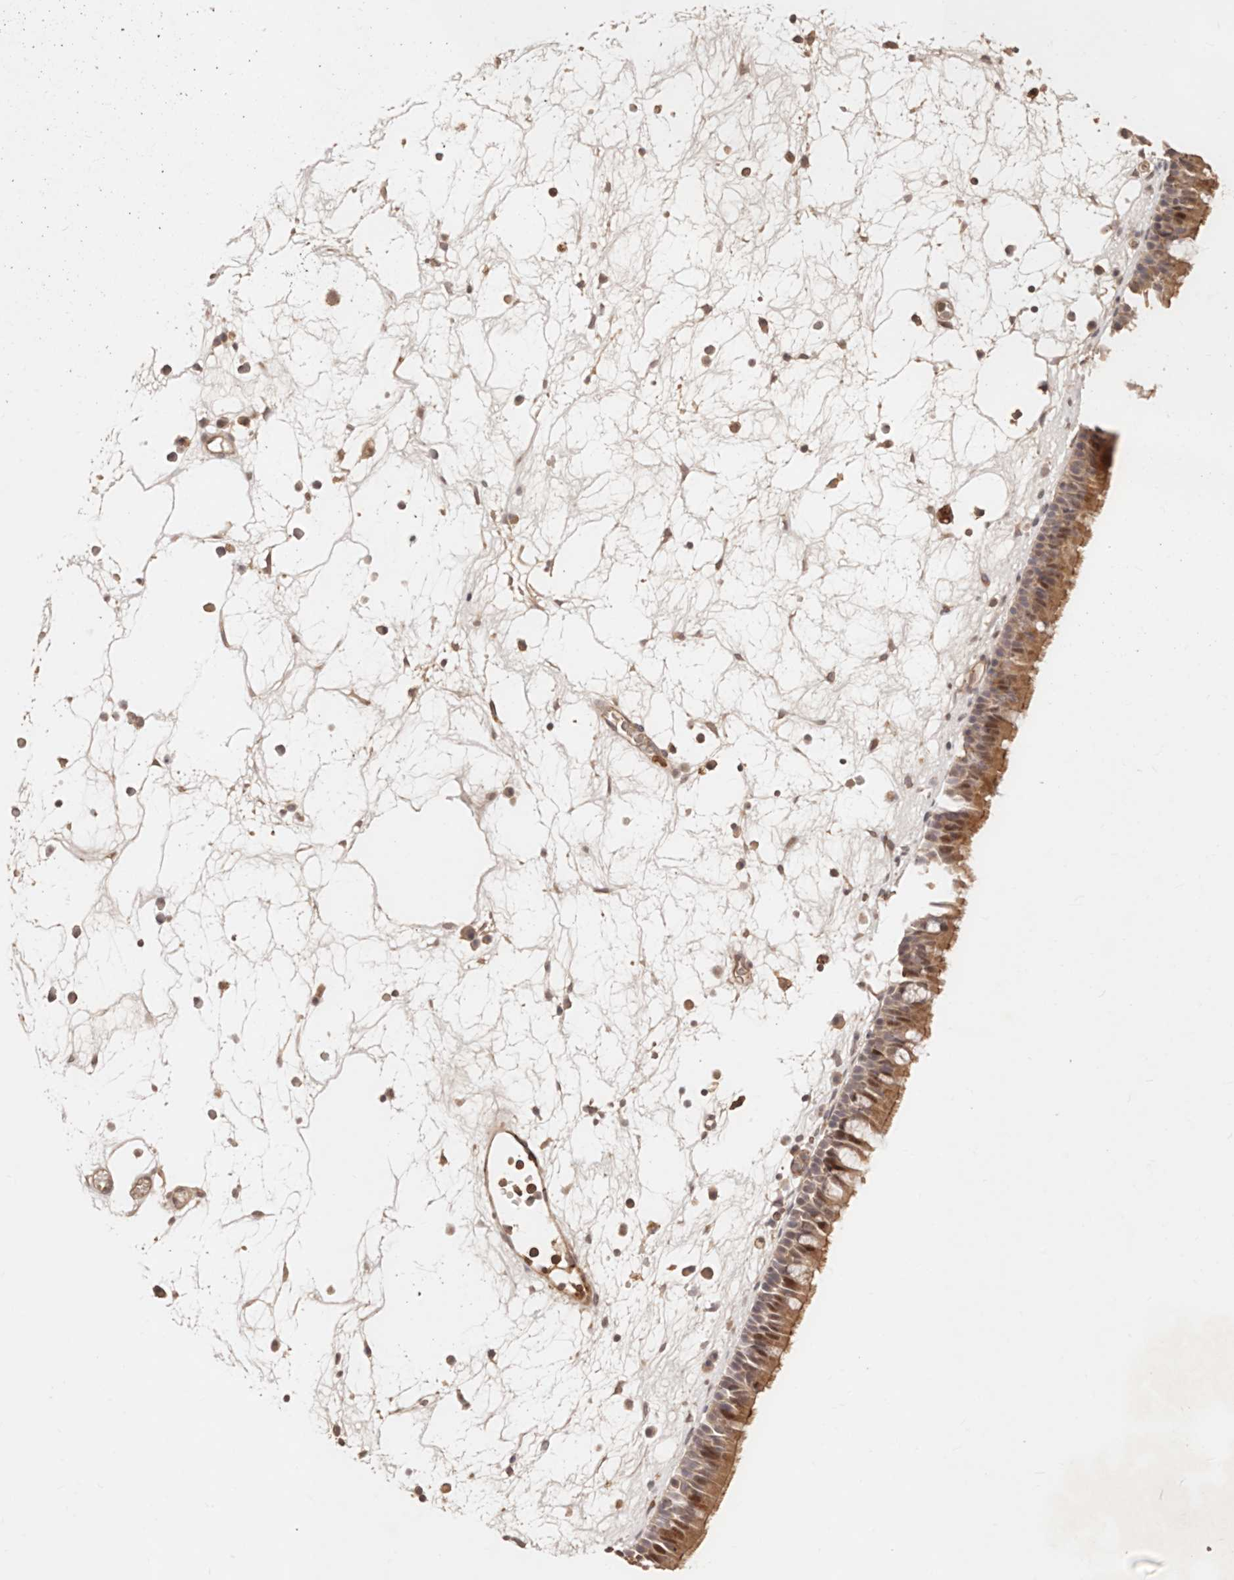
{"staining": {"intensity": "moderate", "quantity": ">75%", "location": "cytoplasmic/membranous,nuclear"}, "tissue": "nasopharynx", "cell_type": "Respiratory epithelial cells", "image_type": "normal", "snomed": [{"axis": "morphology", "description": "Normal tissue, NOS"}, {"axis": "morphology", "description": "Inflammation, NOS"}, {"axis": "morphology", "description": "Malignant melanoma, Metastatic site"}, {"axis": "topography", "description": "Nasopharynx"}], "caption": "Immunohistochemistry (IHC) (DAB (3,3'-diaminobenzidine)) staining of unremarkable human nasopharynx demonstrates moderate cytoplasmic/membranous,nuclear protein staining in about >75% of respiratory epithelial cells.", "gene": "CCL14", "patient": {"sex": "male", "age": 70}}